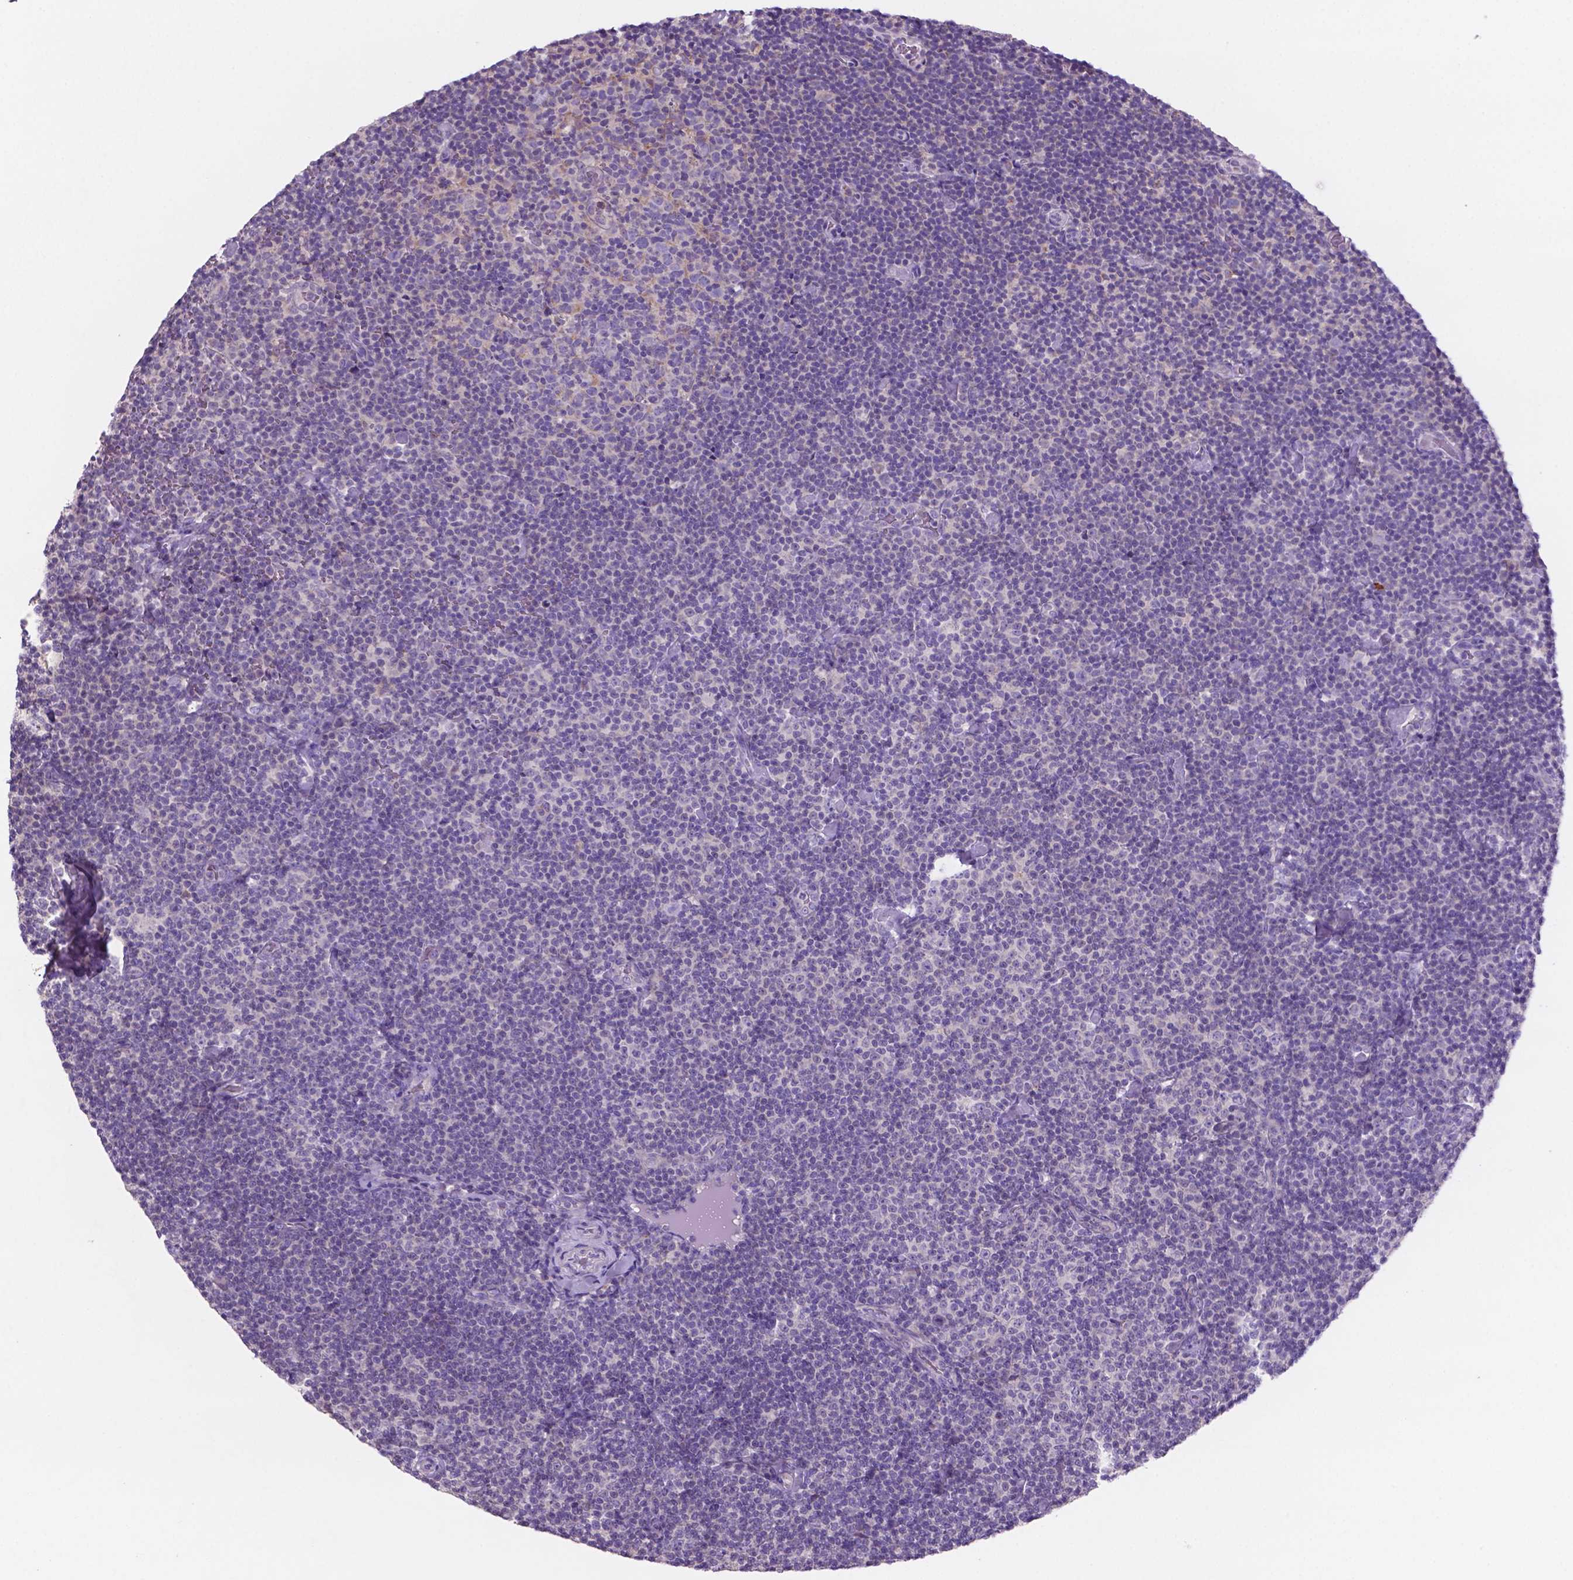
{"staining": {"intensity": "negative", "quantity": "none", "location": "none"}, "tissue": "lymphoma", "cell_type": "Tumor cells", "image_type": "cancer", "snomed": [{"axis": "morphology", "description": "Malignant lymphoma, non-Hodgkin's type, Low grade"}, {"axis": "topography", "description": "Lymph node"}], "caption": "High magnification brightfield microscopy of malignant lymphoma, non-Hodgkin's type (low-grade) stained with DAB (brown) and counterstained with hematoxylin (blue): tumor cells show no significant positivity.", "gene": "MKRN2OS", "patient": {"sex": "male", "age": 81}}